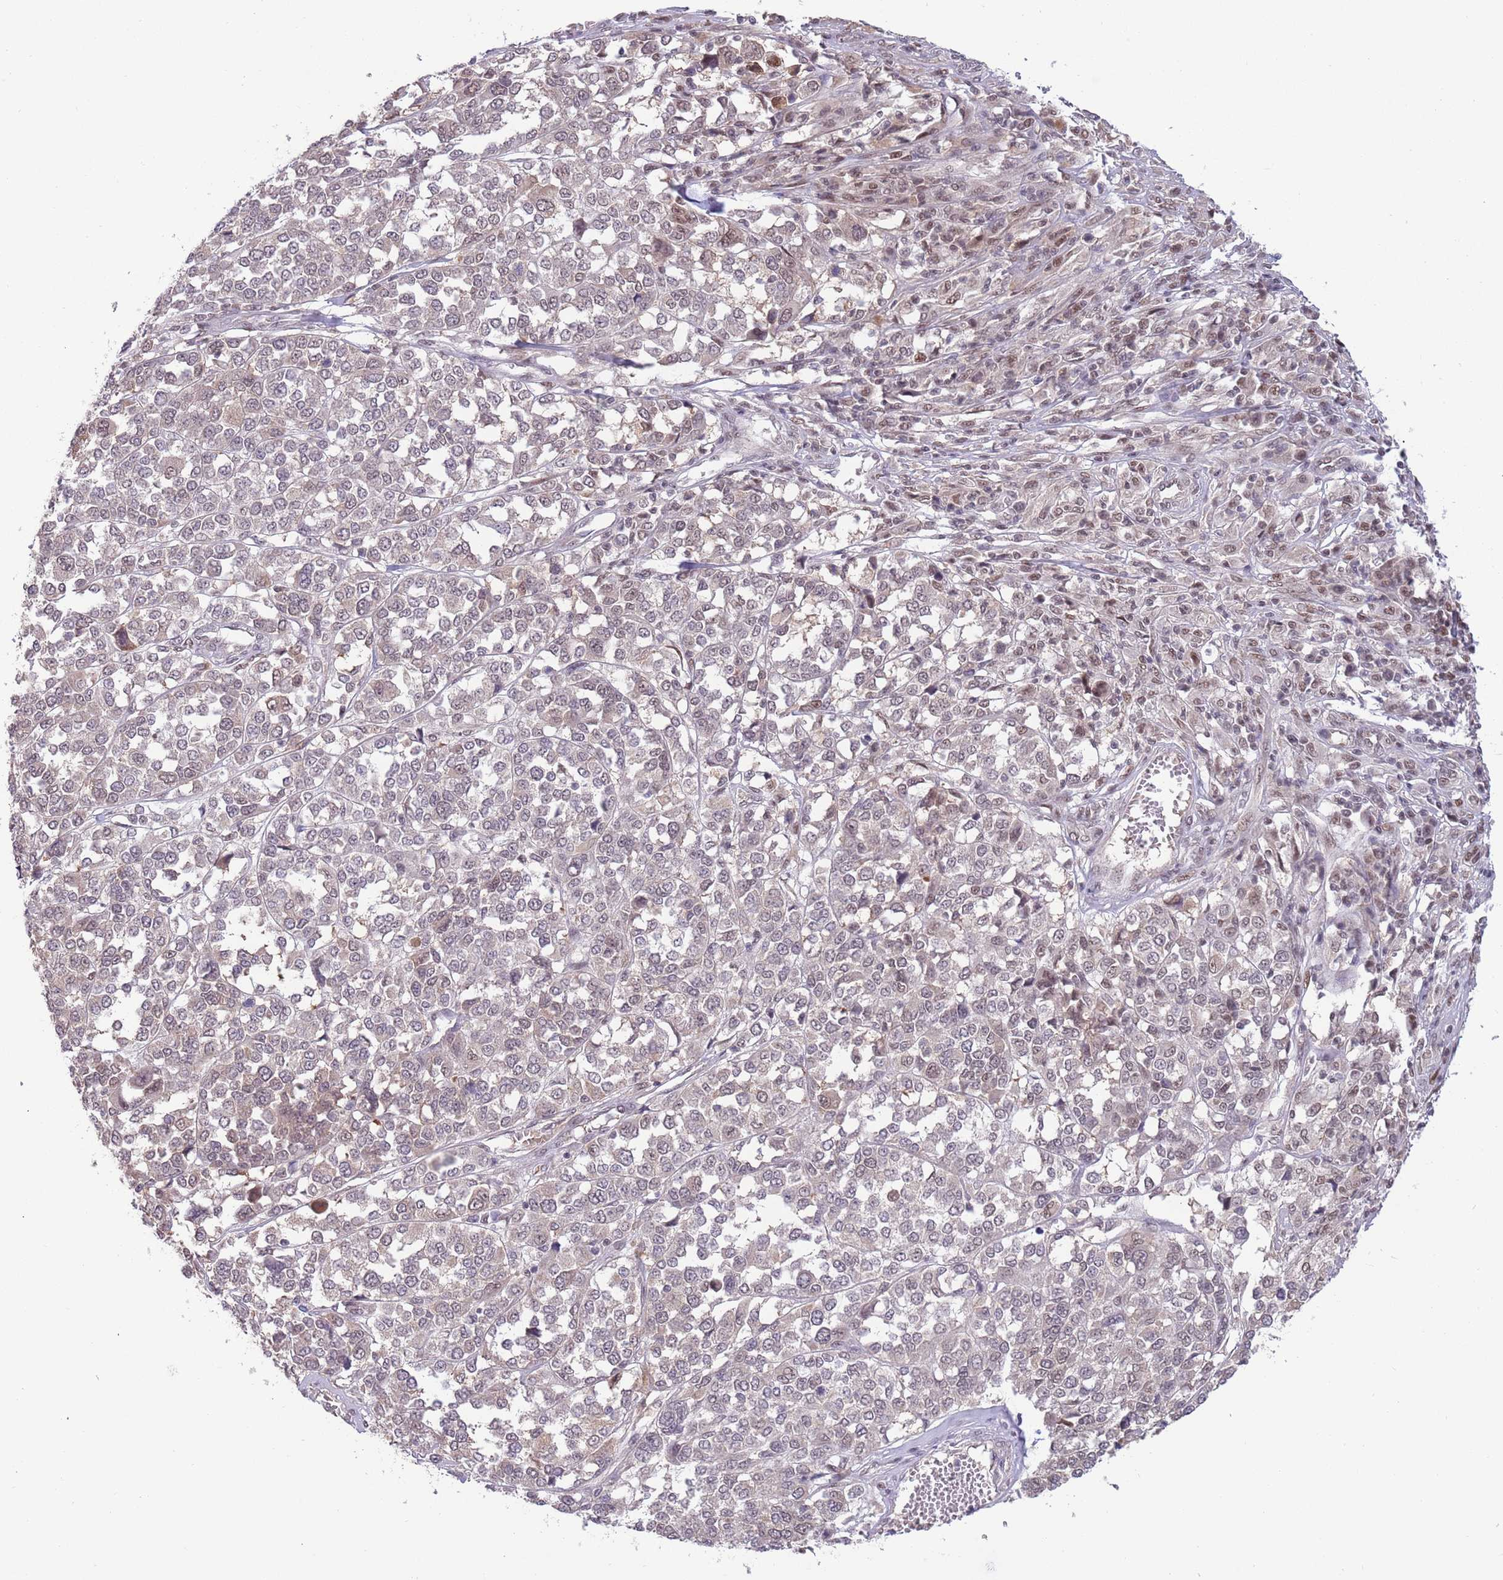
{"staining": {"intensity": "negative", "quantity": "none", "location": "none"}, "tissue": "melanoma", "cell_type": "Tumor cells", "image_type": "cancer", "snomed": [{"axis": "morphology", "description": "Malignant melanoma, Metastatic site"}, {"axis": "topography", "description": "Lymph node"}], "caption": "DAB (3,3'-diaminobenzidine) immunohistochemical staining of melanoma demonstrates no significant positivity in tumor cells.", "gene": "ZBTB7A", "patient": {"sex": "male", "age": 44}}